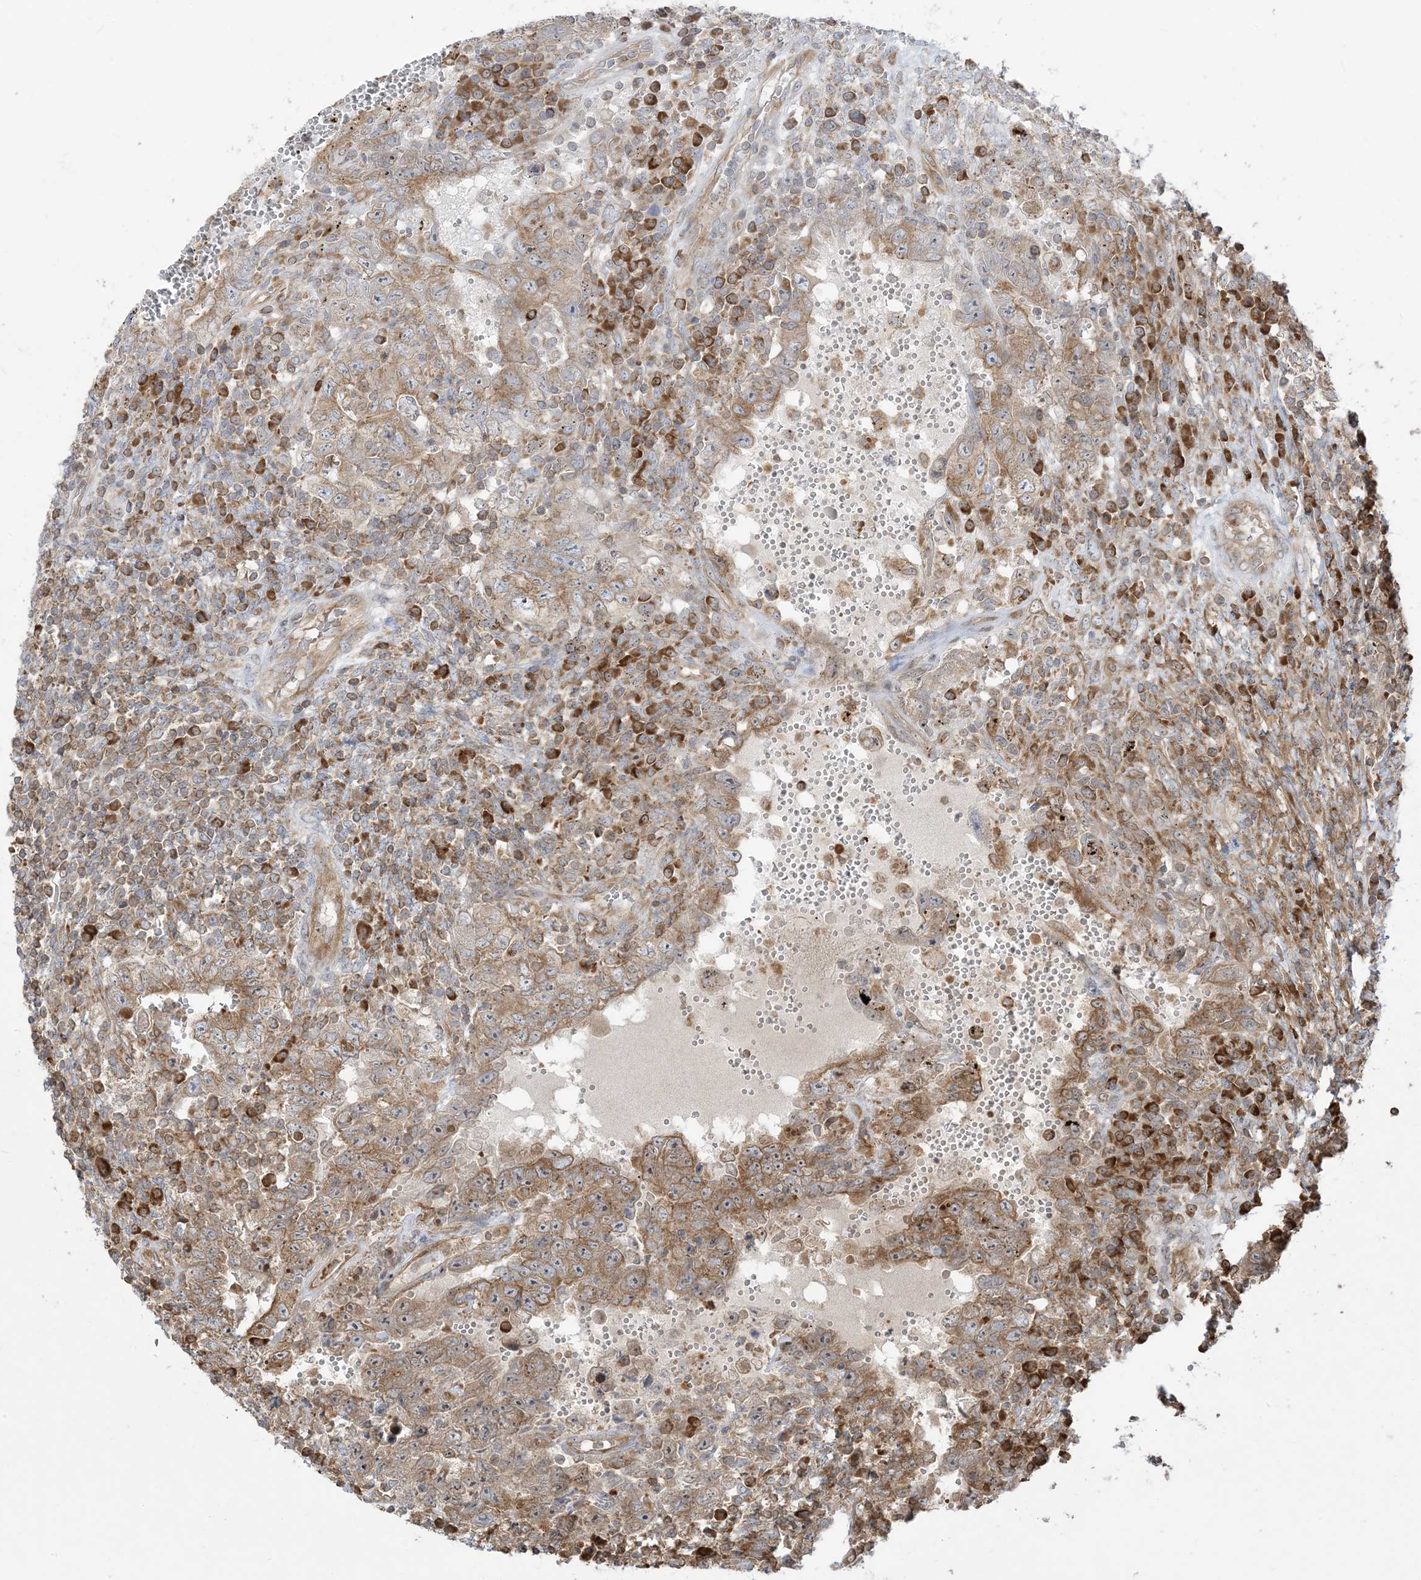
{"staining": {"intensity": "moderate", "quantity": ">75%", "location": "cytoplasmic/membranous"}, "tissue": "testis cancer", "cell_type": "Tumor cells", "image_type": "cancer", "snomed": [{"axis": "morphology", "description": "Carcinoma, Embryonal, NOS"}, {"axis": "topography", "description": "Testis"}], "caption": "Protein staining by immunohistochemistry reveals moderate cytoplasmic/membranous staining in about >75% of tumor cells in embryonal carcinoma (testis). (brown staining indicates protein expression, while blue staining denotes nuclei).", "gene": "SRP72", "patient": {"sex": "male", "age": 26}}